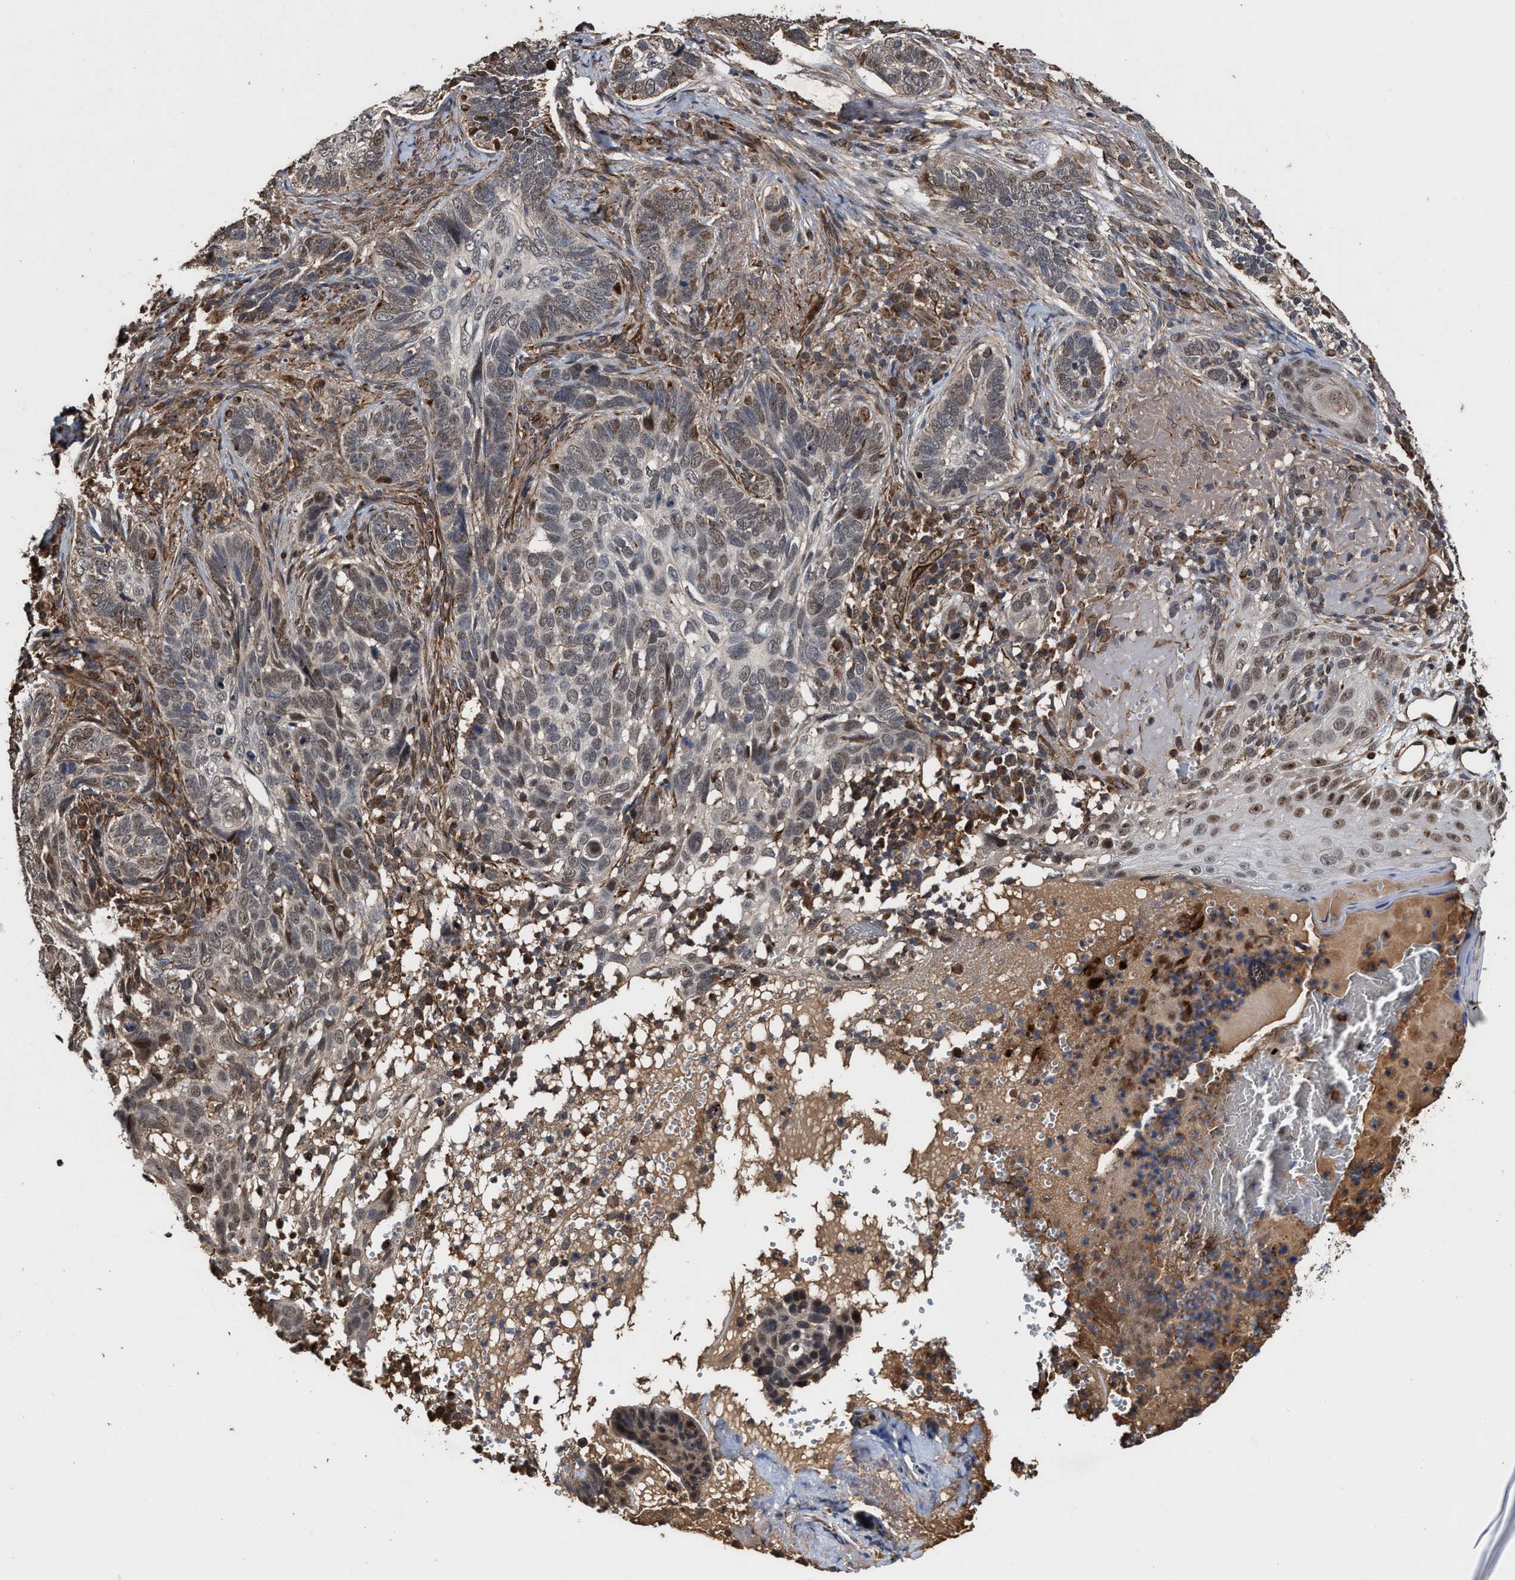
{"staining": {"intensity": "weak", "quantity": "25%-75%", "location": "nuclear"}, "tissue": "skin cancer", "cell_type": "Tumor cells", "image_type": "cancer", "snomed": [{"axis": "morphology", "description": "Basal cell carcinoma"}, {"axis": "topography", "description": "Skin"}], "caption": "Immunohistochemistry (DAB) staining of human basal cell carcinoma (skin) reveals weak nuclear protein staining in about 25%-75% of tumor cells.", "gene": "ZNHIT6", "patient": {"sex": "female", "age": 89}}